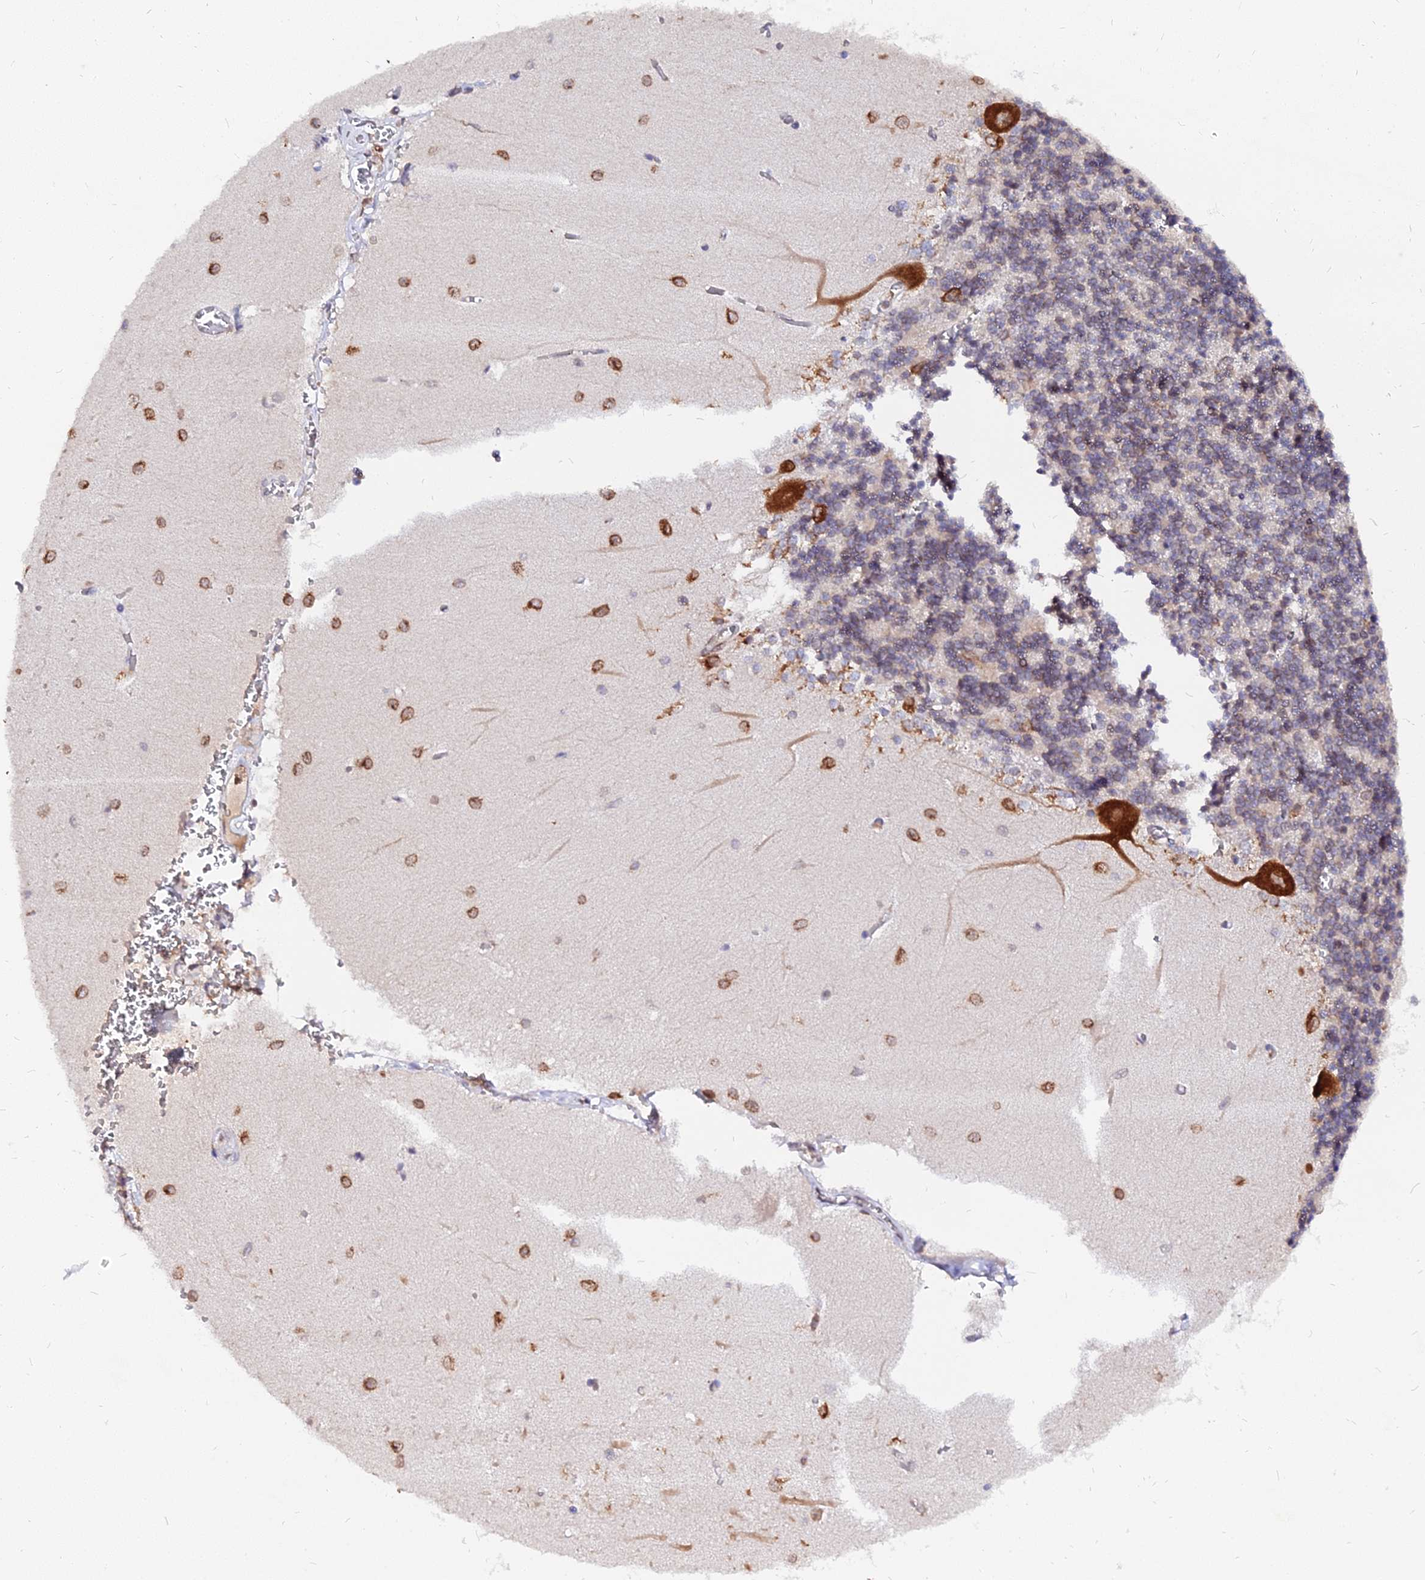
{"staining": {"intensity": "weak", "quantity": "<25%", "location": "cytoplasmic/membranous"}, "tissue": "cerebellum", "cell_type": "Cells in granular layer", "image_type": "normal", "snomed": [{"axis": "morphology", "description": "Normal tissue, NOS"}, {"axis": "topography", "description": "Cerebellum"}], "caption": "Micrograph shows no significant protein expression in cells in granular layer of benign cerebellum. Nuclei are stained in blue.", "gene": "RNF121", "patient": {"sex": "male", "age": 37}}